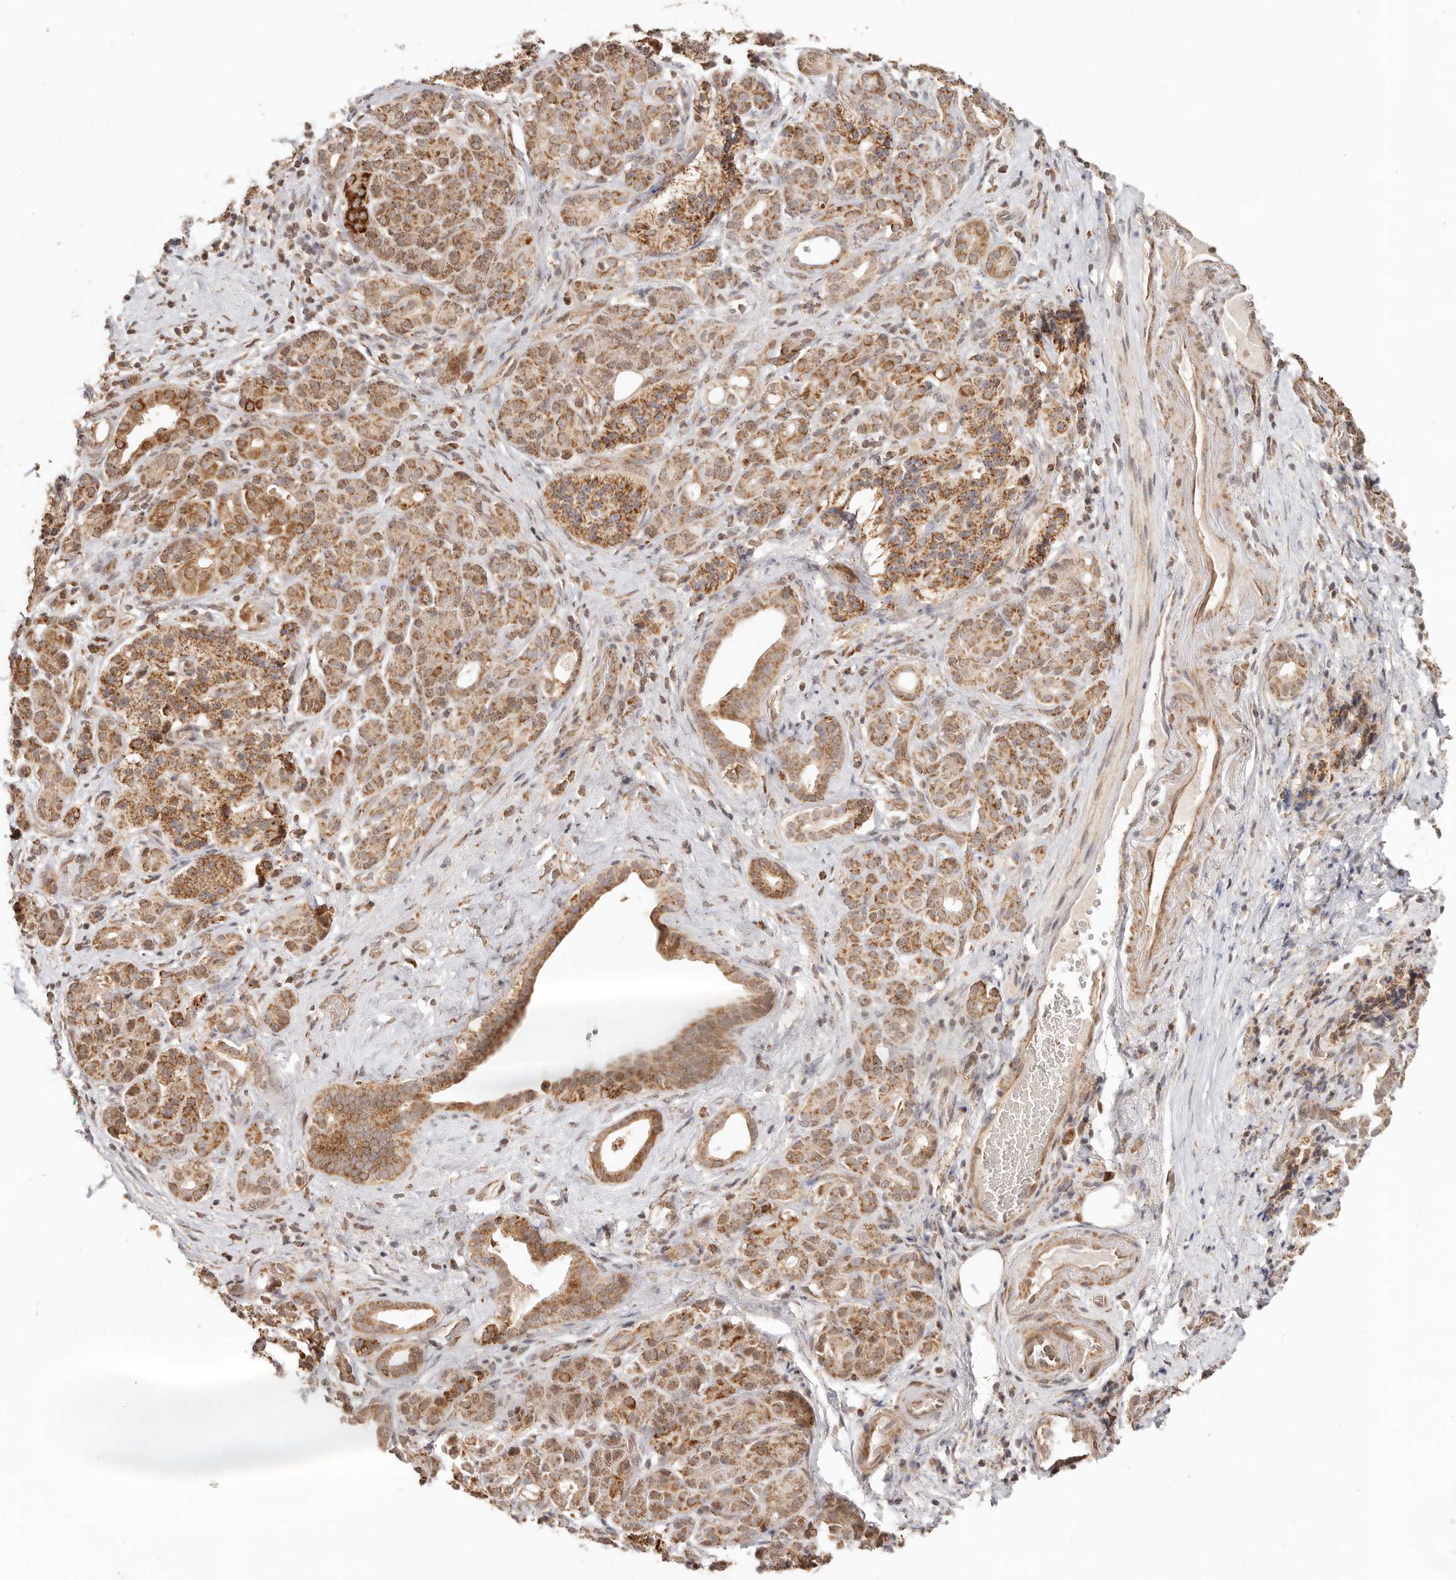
{"staining": {"intensity": "moderate", "quantity": ">75%", "location": "cytoplasmic/membranous"}, "tissue": "pancreatic cancer", "cell_type": "Tumor cells", "image_type": "cancer", "snomed": [{"axis": "morphology", "description": "Adenocarcinoma, NOS"}, {"axis": "topography", "description": "Pancreas"}], "caption": "Immunohistochemical staining of human pancreatic cancer shows moderate cytoplasmic/membranous protein positivity in about >75% of tumor cells. The protein of interest is stained brown, and the nuclei are stained in blue (DAB IHC with brightfield microscopy, high magnification).", "gene": "NDUFB11", "patient": {"sex": "male", "age": 78}}